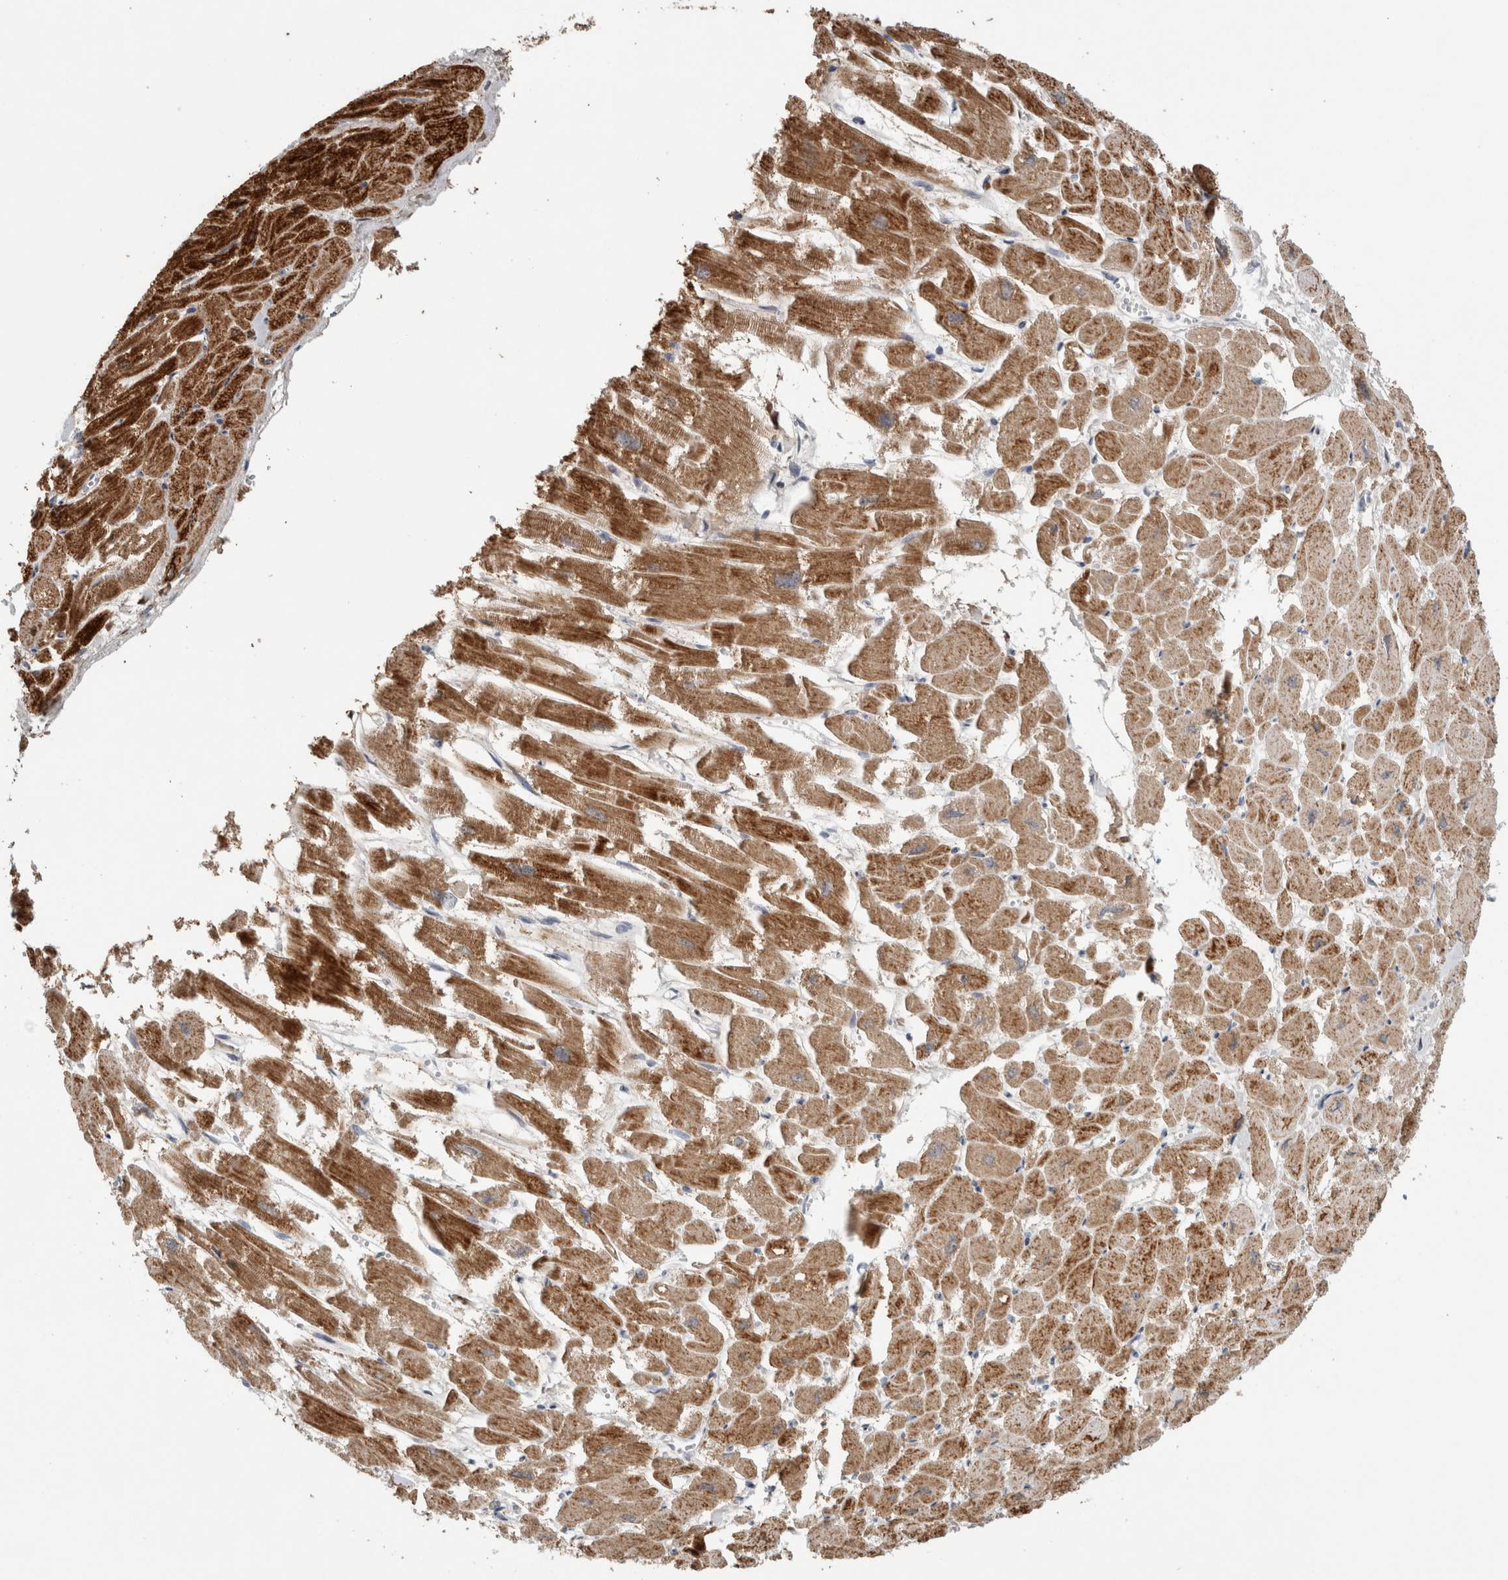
{"staining": {"intensity": "strong", "quantity": ">75%", "location": "cytoplasmic/membranous"}, "tissue": "heart muscle", "cell_type": "Cardiomyocytes", "image_type": "normal", "snomed": [{"axis": "morphology", "description": "Normal tissue, NOS"}, {"axis": "topography", "description": "Heart"}], "caption": "The photomicrograph reveals immunohistochemical staining of unremarkable heart muscle. There is strong cytoplasmic/membranous positivity is identified in approximately >75% of cardiomyocytes.", "gene": "RBM48", "patient": {"sex": "male", "age": 54}}